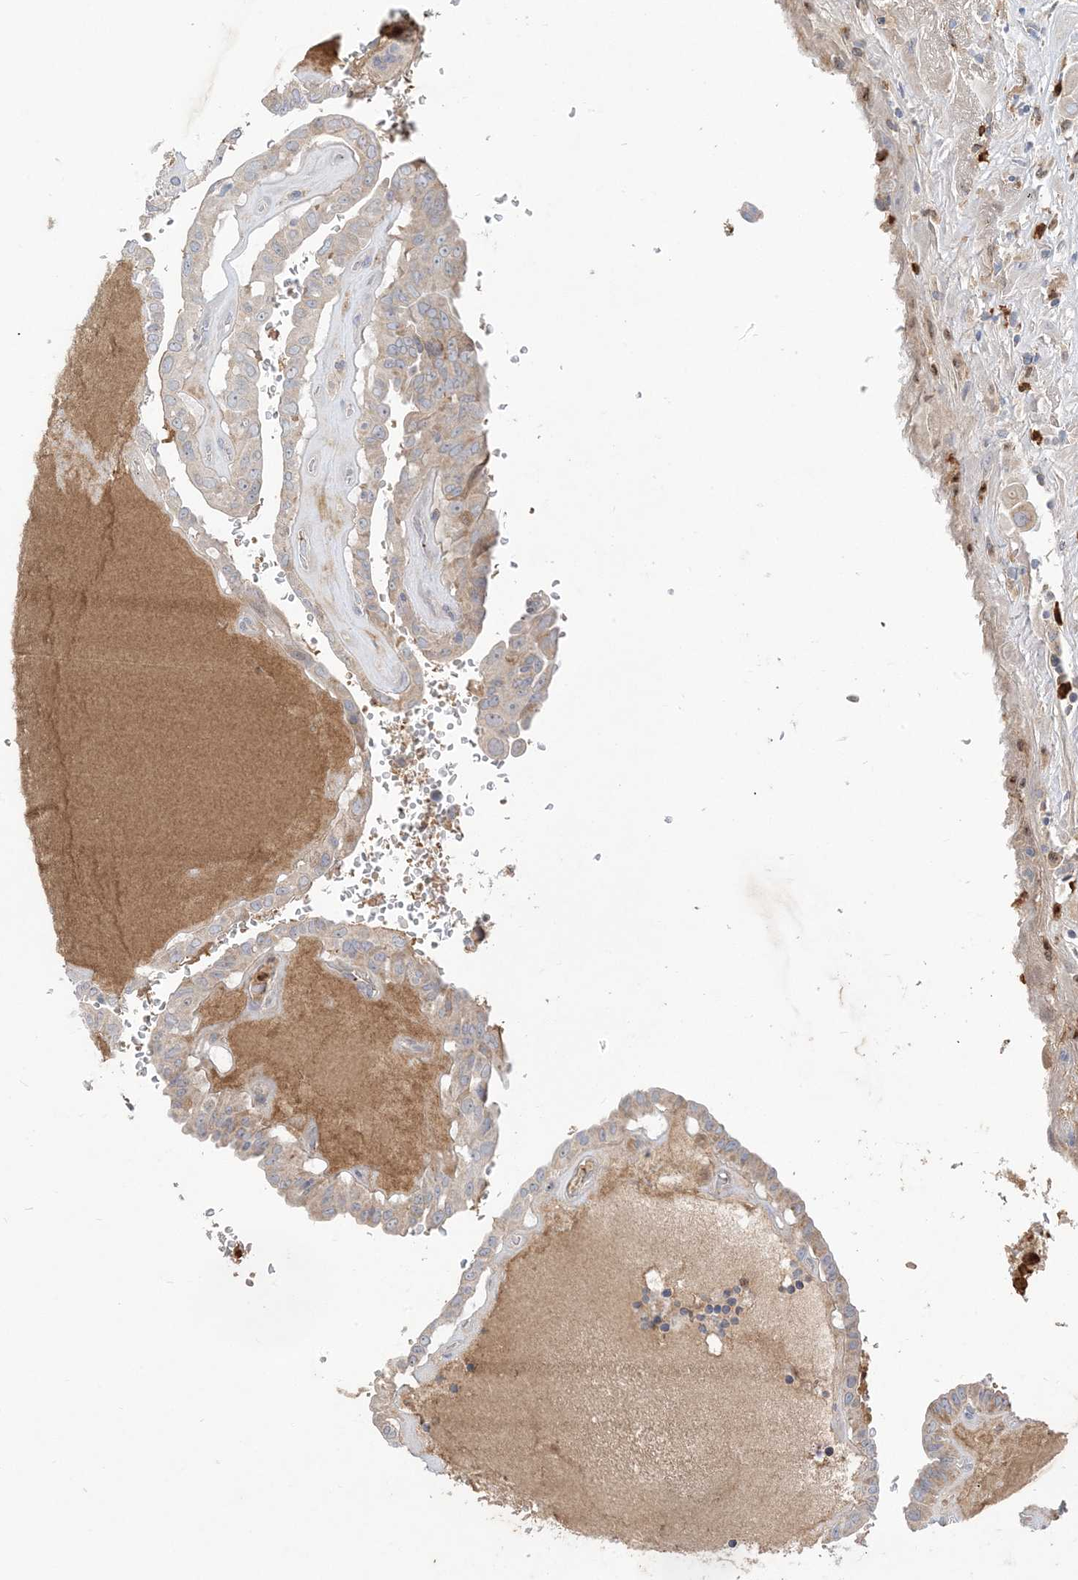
{"staining": {"intensity": "weak", "quantity": "<25%", "location": "cytoplasmic/membranous"}, "tissue": "thyroid cancer", "cell_type": "Tumor cells", "image_type": "cancer", "snomed": [{"axis": "morphology", "description": "Papillary adenocarcinoma, NOS"}, {"axis": "topography", "description": "Thyroid gland"}], "caption": "The image exhibits no significant expression in tumor cells of thyroid cancer (papillary adenocarcinoma).", "gene": "DPP9", "patient": {"sex": "male", "age": 77}}